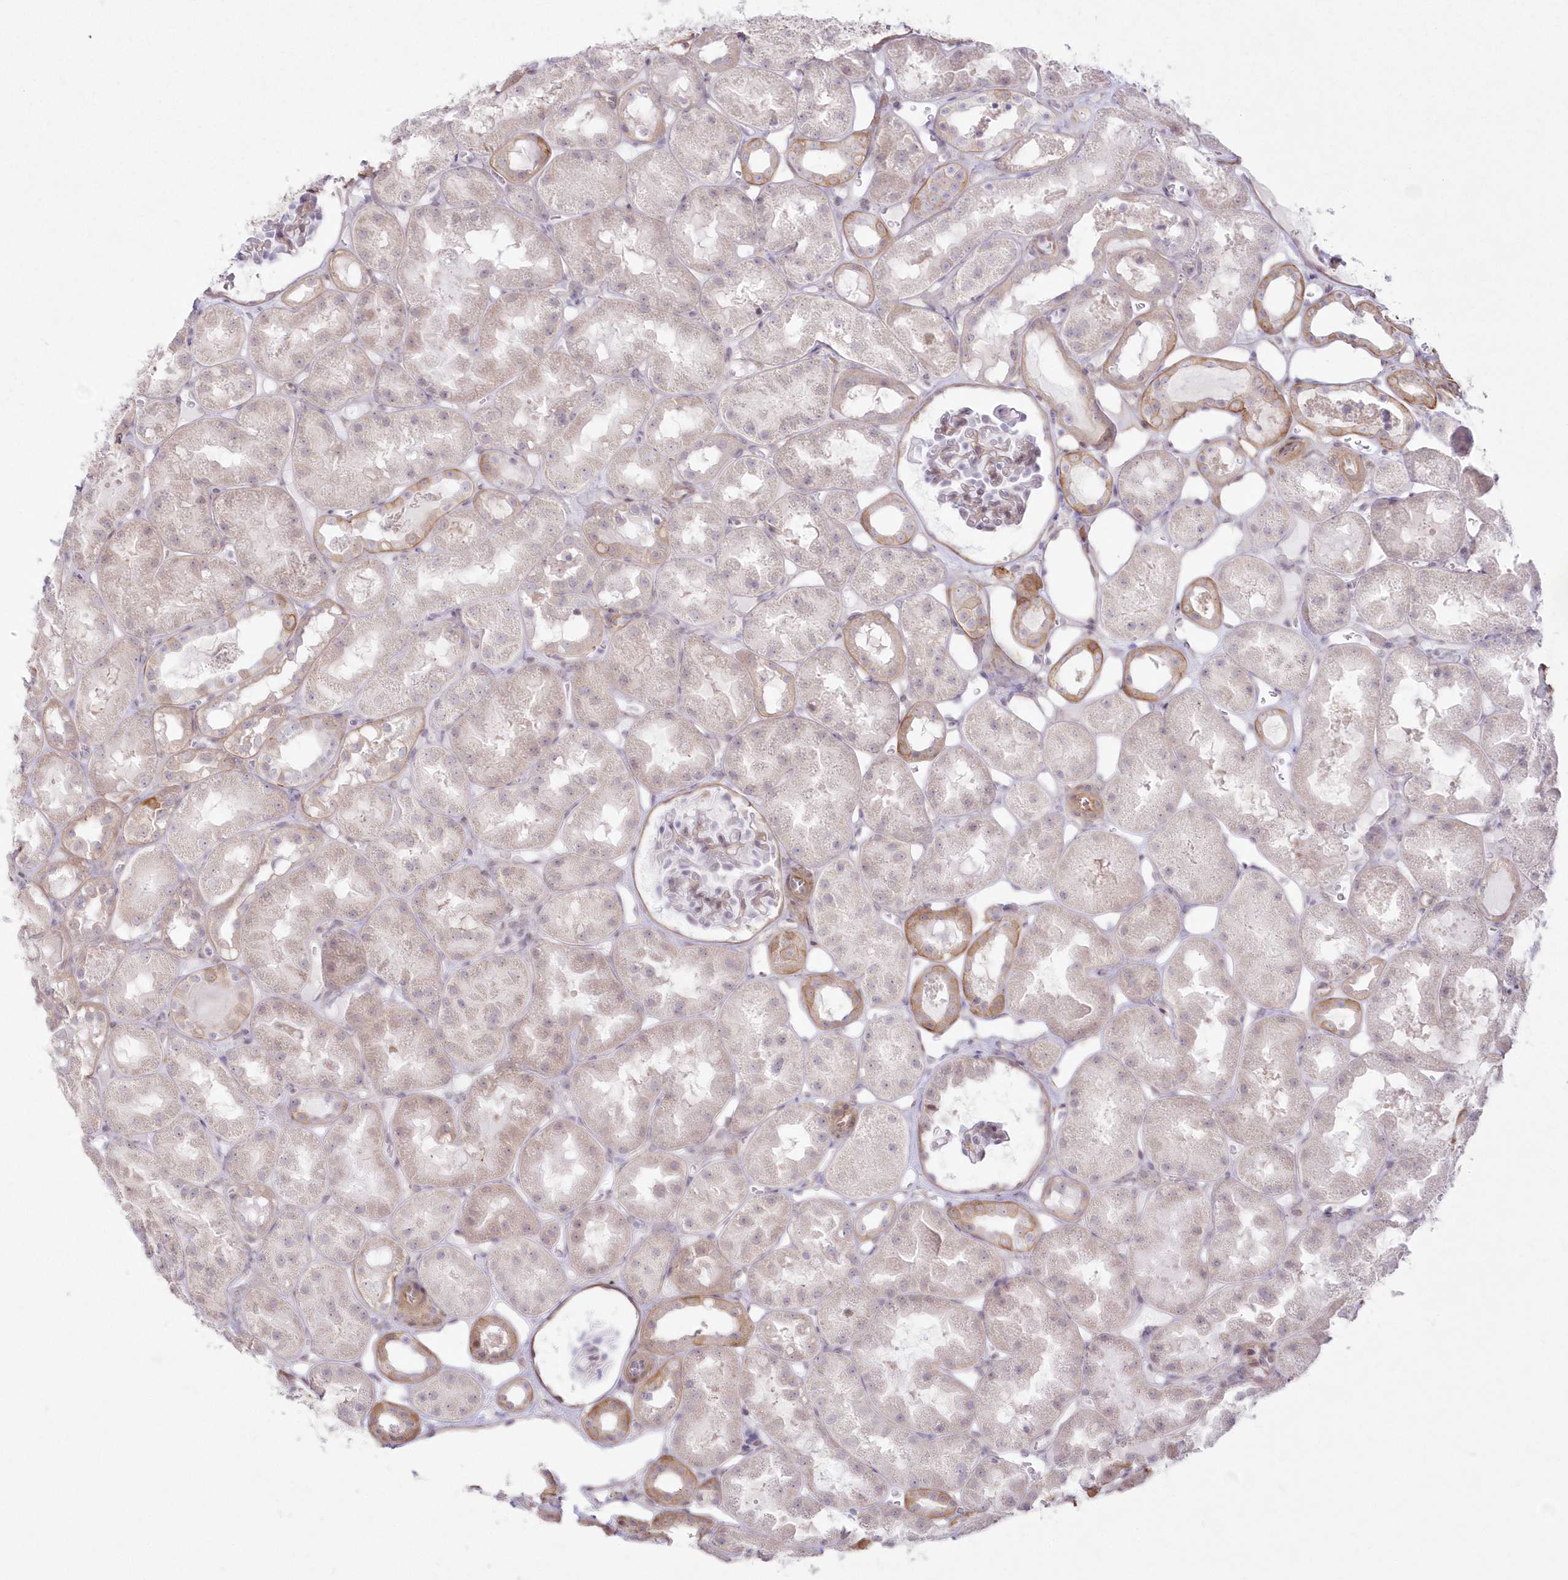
{"staining": {"intensity": "weak", "quantity": "<25%", "location": "cytoplasmic/membranous,nuclear"}, "tissue": "kidney", "cell_type": "Cells in glomeruli", "image_type": "normal", "snomed": [{"axis": "morphology", "description": "Normal tissue, NOS"}, {"axis": "topography", "description": "Kidney"}], "caption": "This is an immunohistochemistry (IHC) image of benign kidney. There is no staining in cells in glomeruli.", "gene": "SH3PXD2B", "patient": {"sex": "male", "age": 16}}